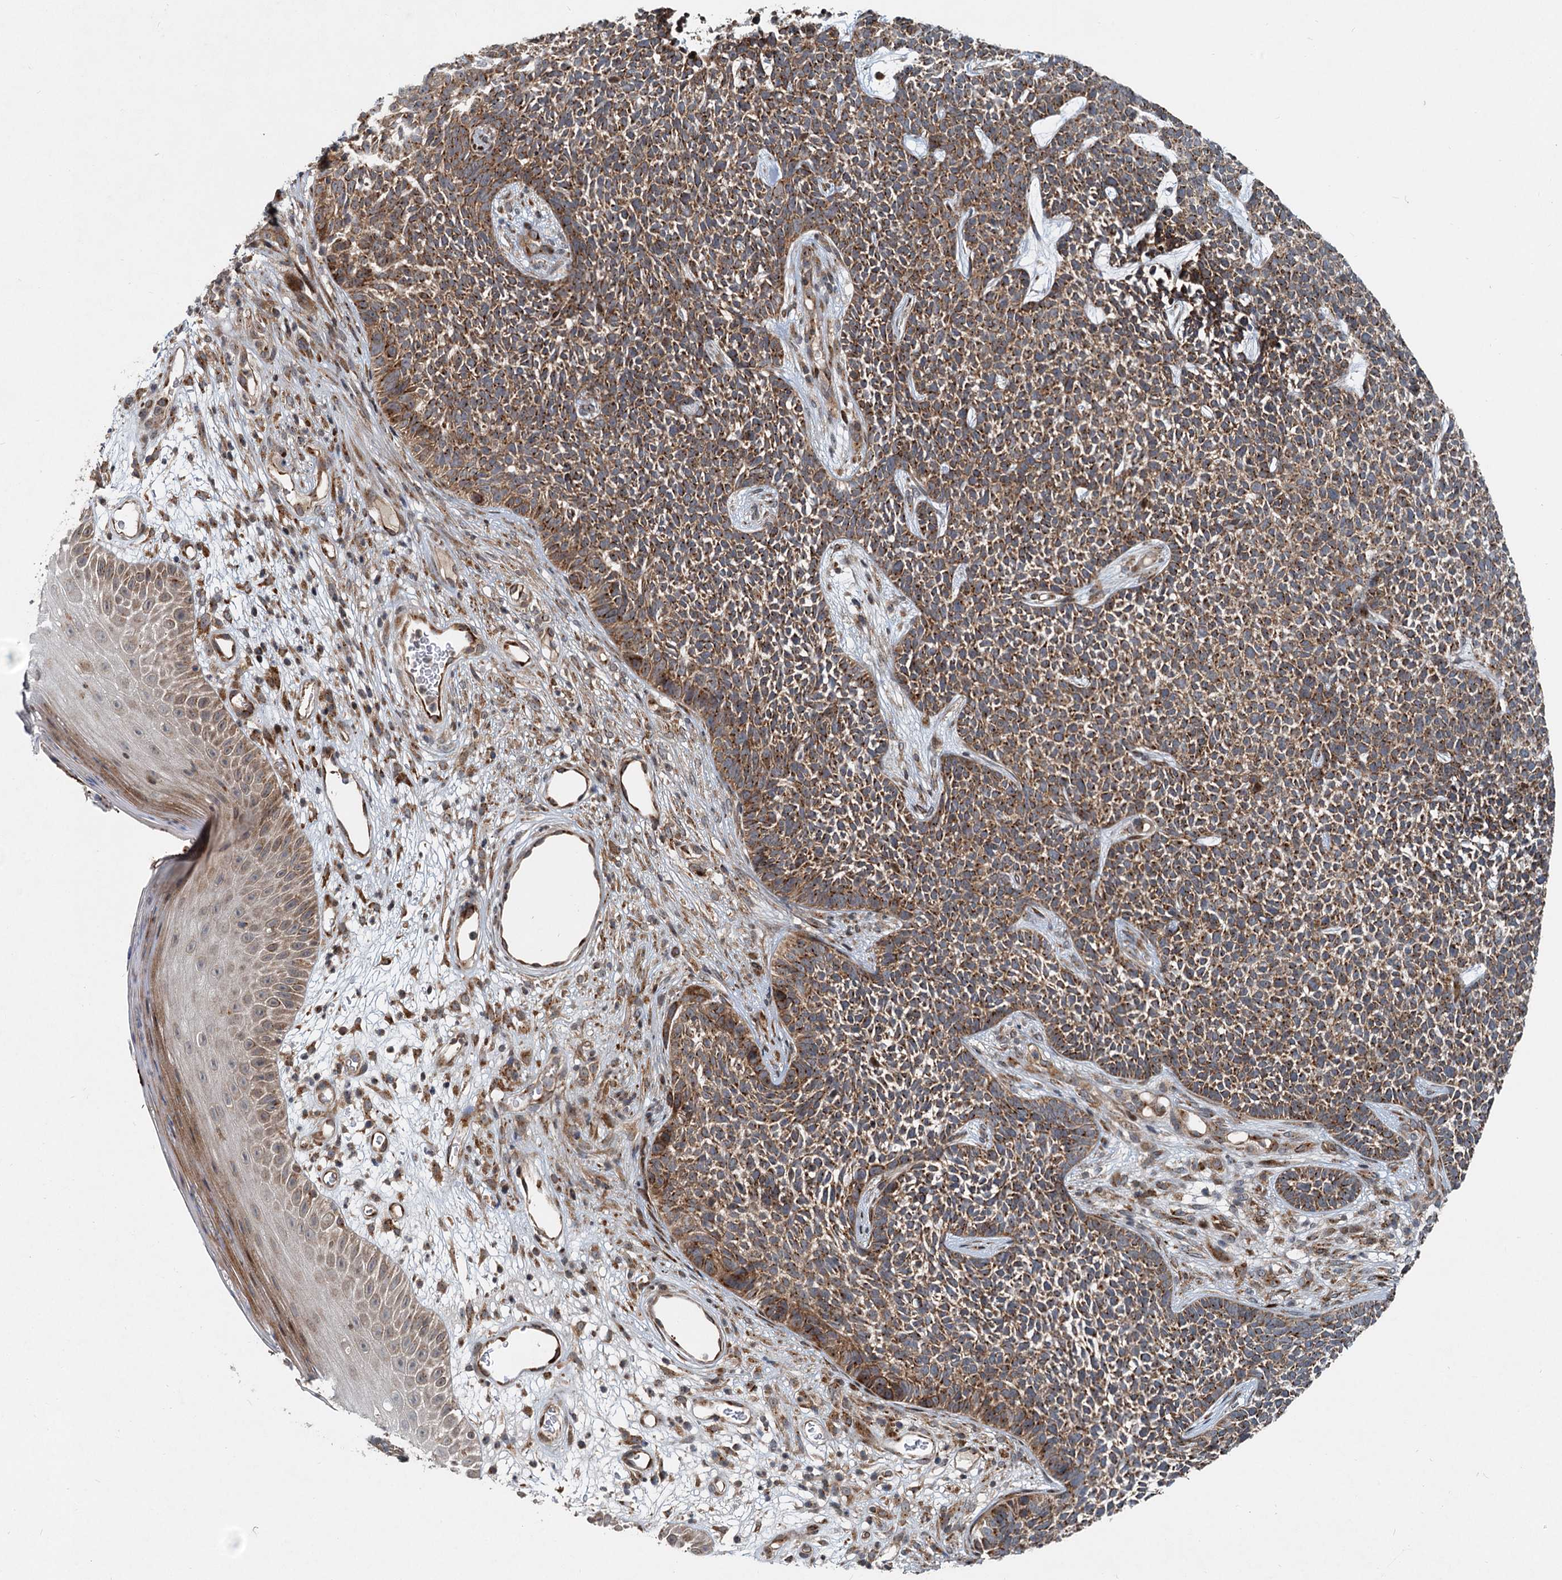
{"staining": {"intensity": "moderate", "quantity": ">75%", "location": "cytoplasmic/membranous"}, "tissue": "skin cancer", "cell_type": "Tumor cells", "image_type": "cancer", "snomed": [{"axis": "morphology", "description": "Basal cell carcinoma"}, {"axis": "topography", "description": "Skin"}], "caption": "Tumor cells display moderate cytoplasmic/membranous expression in about >75% of cells in skin cancer. (Brightfield microscopy of DAB IHC at high magnification).", "gene": "CEP68", "patient": {"sex": "female", "age": 84}}